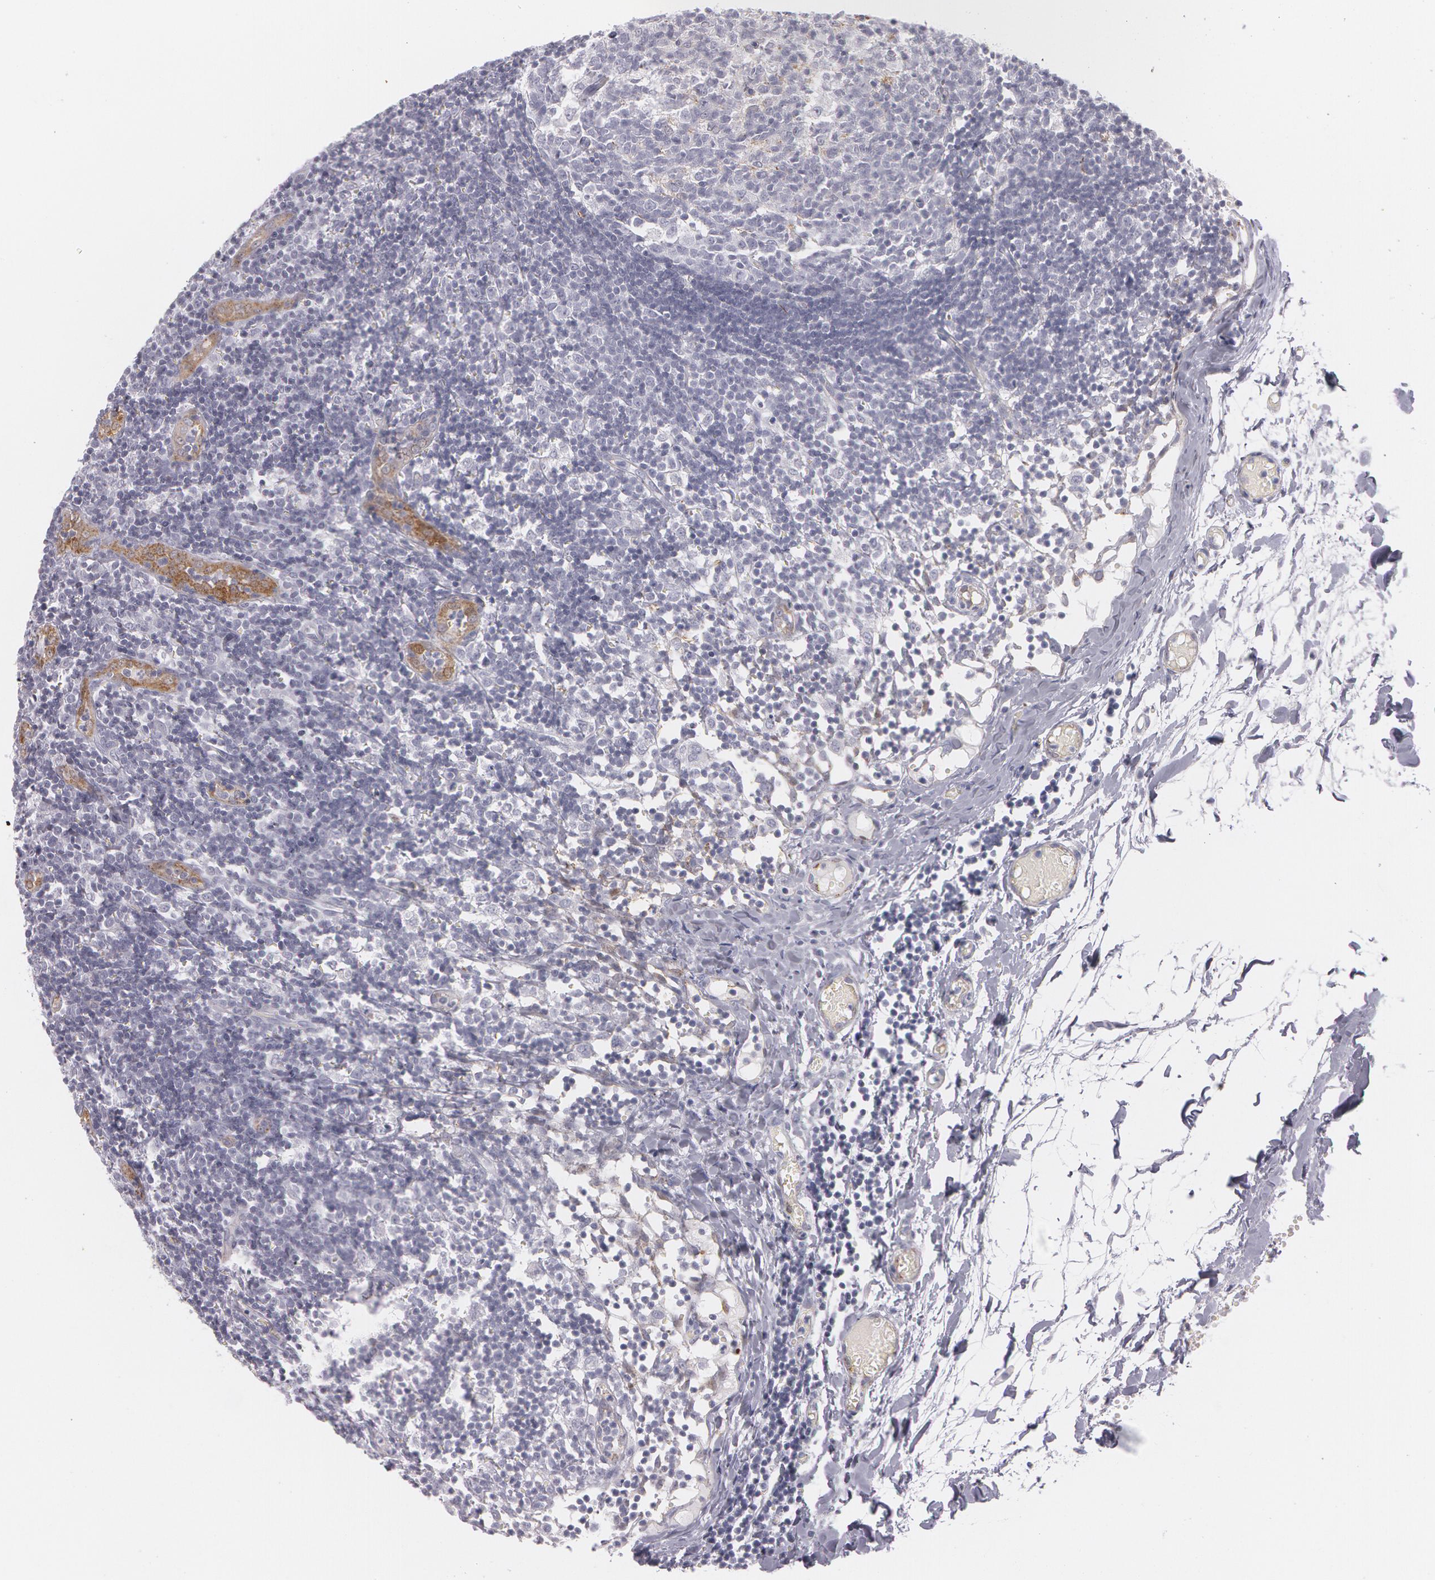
{"staining": {"intensity": "negative", "quantity": "none", "location": "none"}, "tissue": "lymph node", "cell_type": "Germinal center cells", "image_type": "normal", "snomed": [{"axis": "morphology", "description": "Normal tissue, NOS"}, {"axis": "morphology", "description": "Inflammation, NOS"}, {"axis": "topography", "description": "Lymph node"}, {"axis": "topography", "description": "Salivary gland"}], "caption": "Germinal center cells are negative for protein expression in normal human lymph node. (IHC, brightfield microscopy, high magnification).", "gene": "SNCG", "patient": {"sex": "male", "age": 3}}